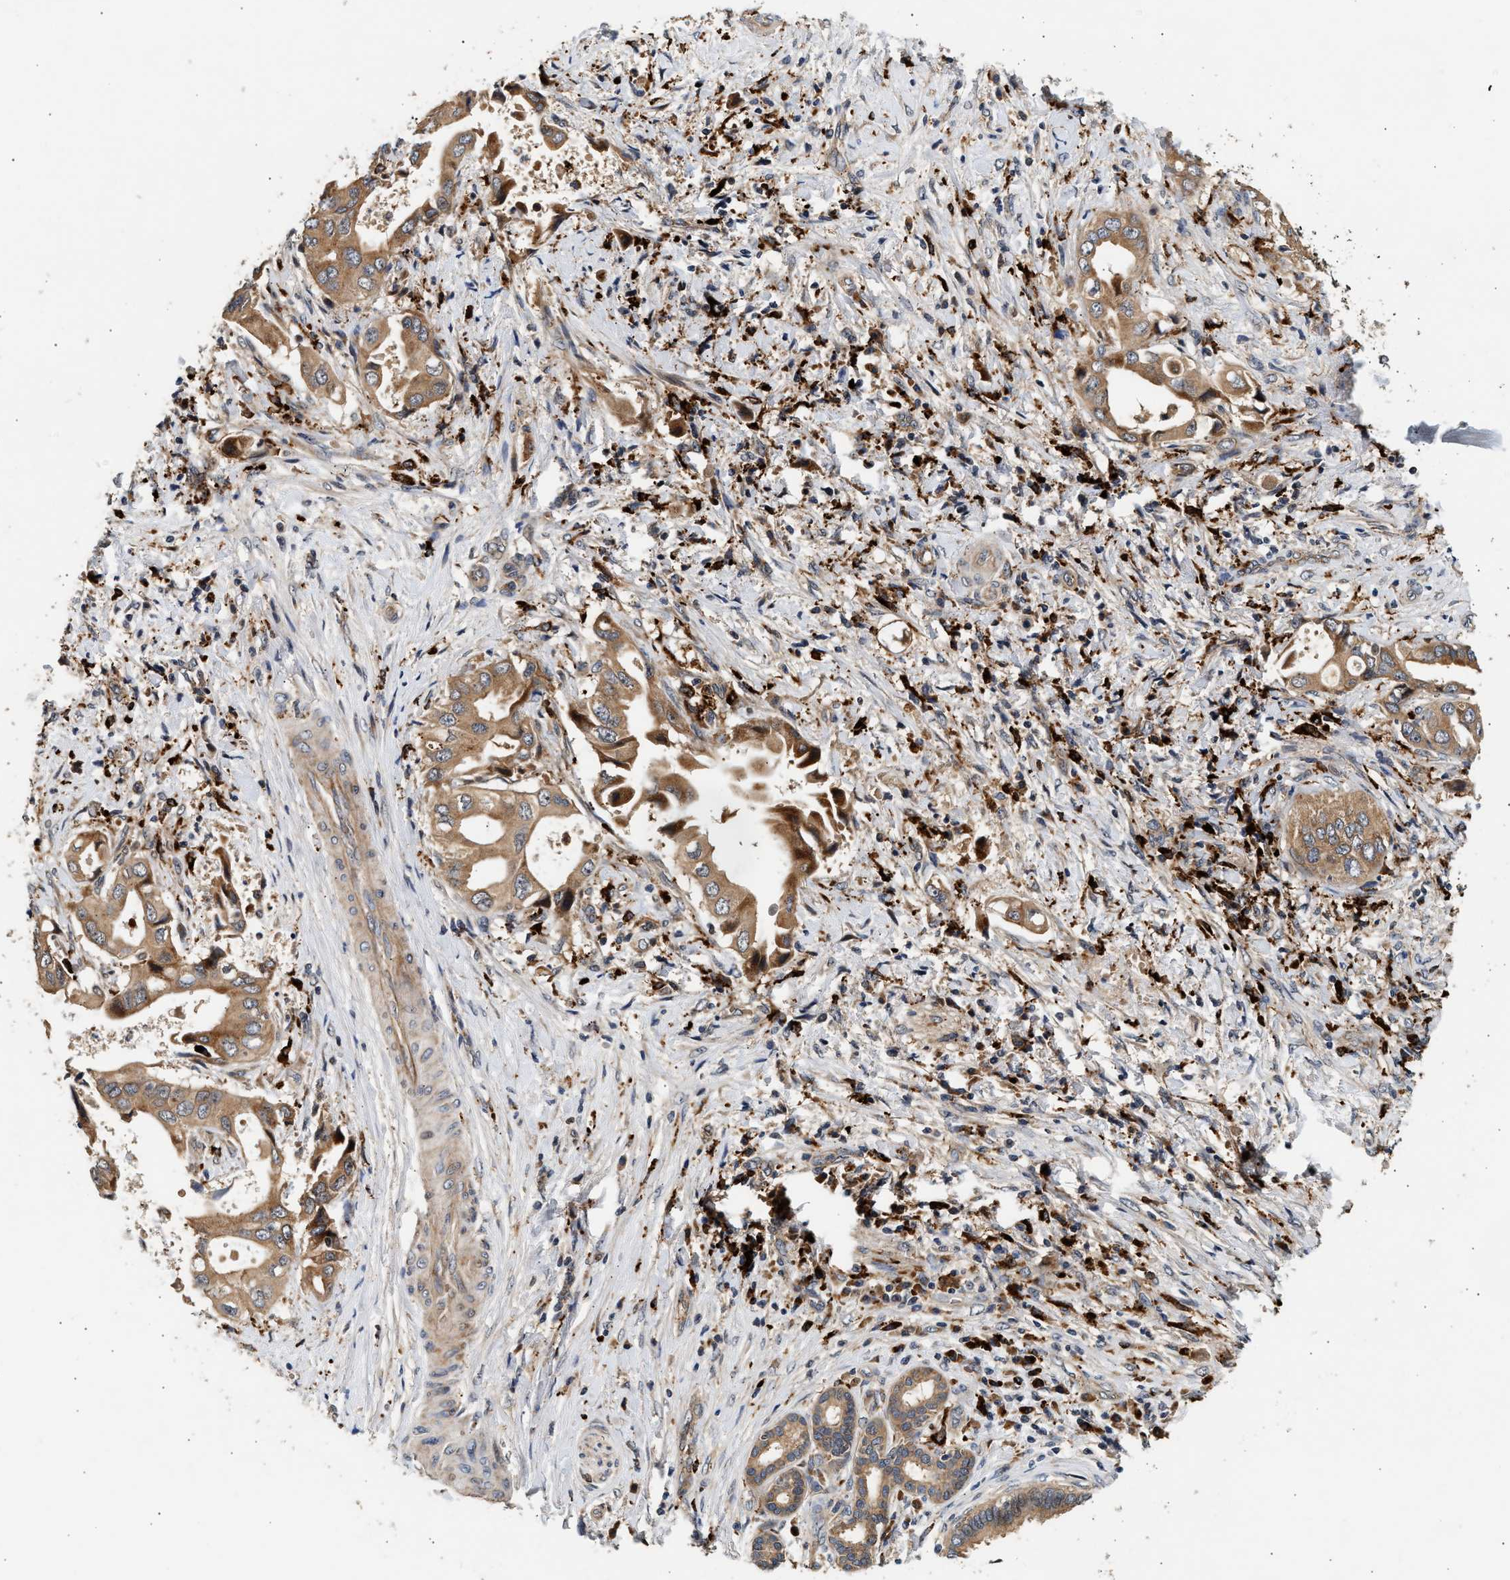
{"staining": {"intensity": "moderate", "quantity": ">75%", "location": "cytoplasmic/membranous"}, "tissue": "liver cancer", "cell_type": "Tumor cells", "image_type": "cancer", "snomed": [{"axis": "morphology", "description": "Cholangiocarcinoma"}, {"axis": "topography", "description": "Liver"}], "caption": "A photomicrograph of liver cholangiocarcinoma stained for a protein demonstrates moderate cytoplasmic/membranous brown staining in tumor cells.", "gene": "PLD3", "patient": {"sex": "male", "age": 58}}